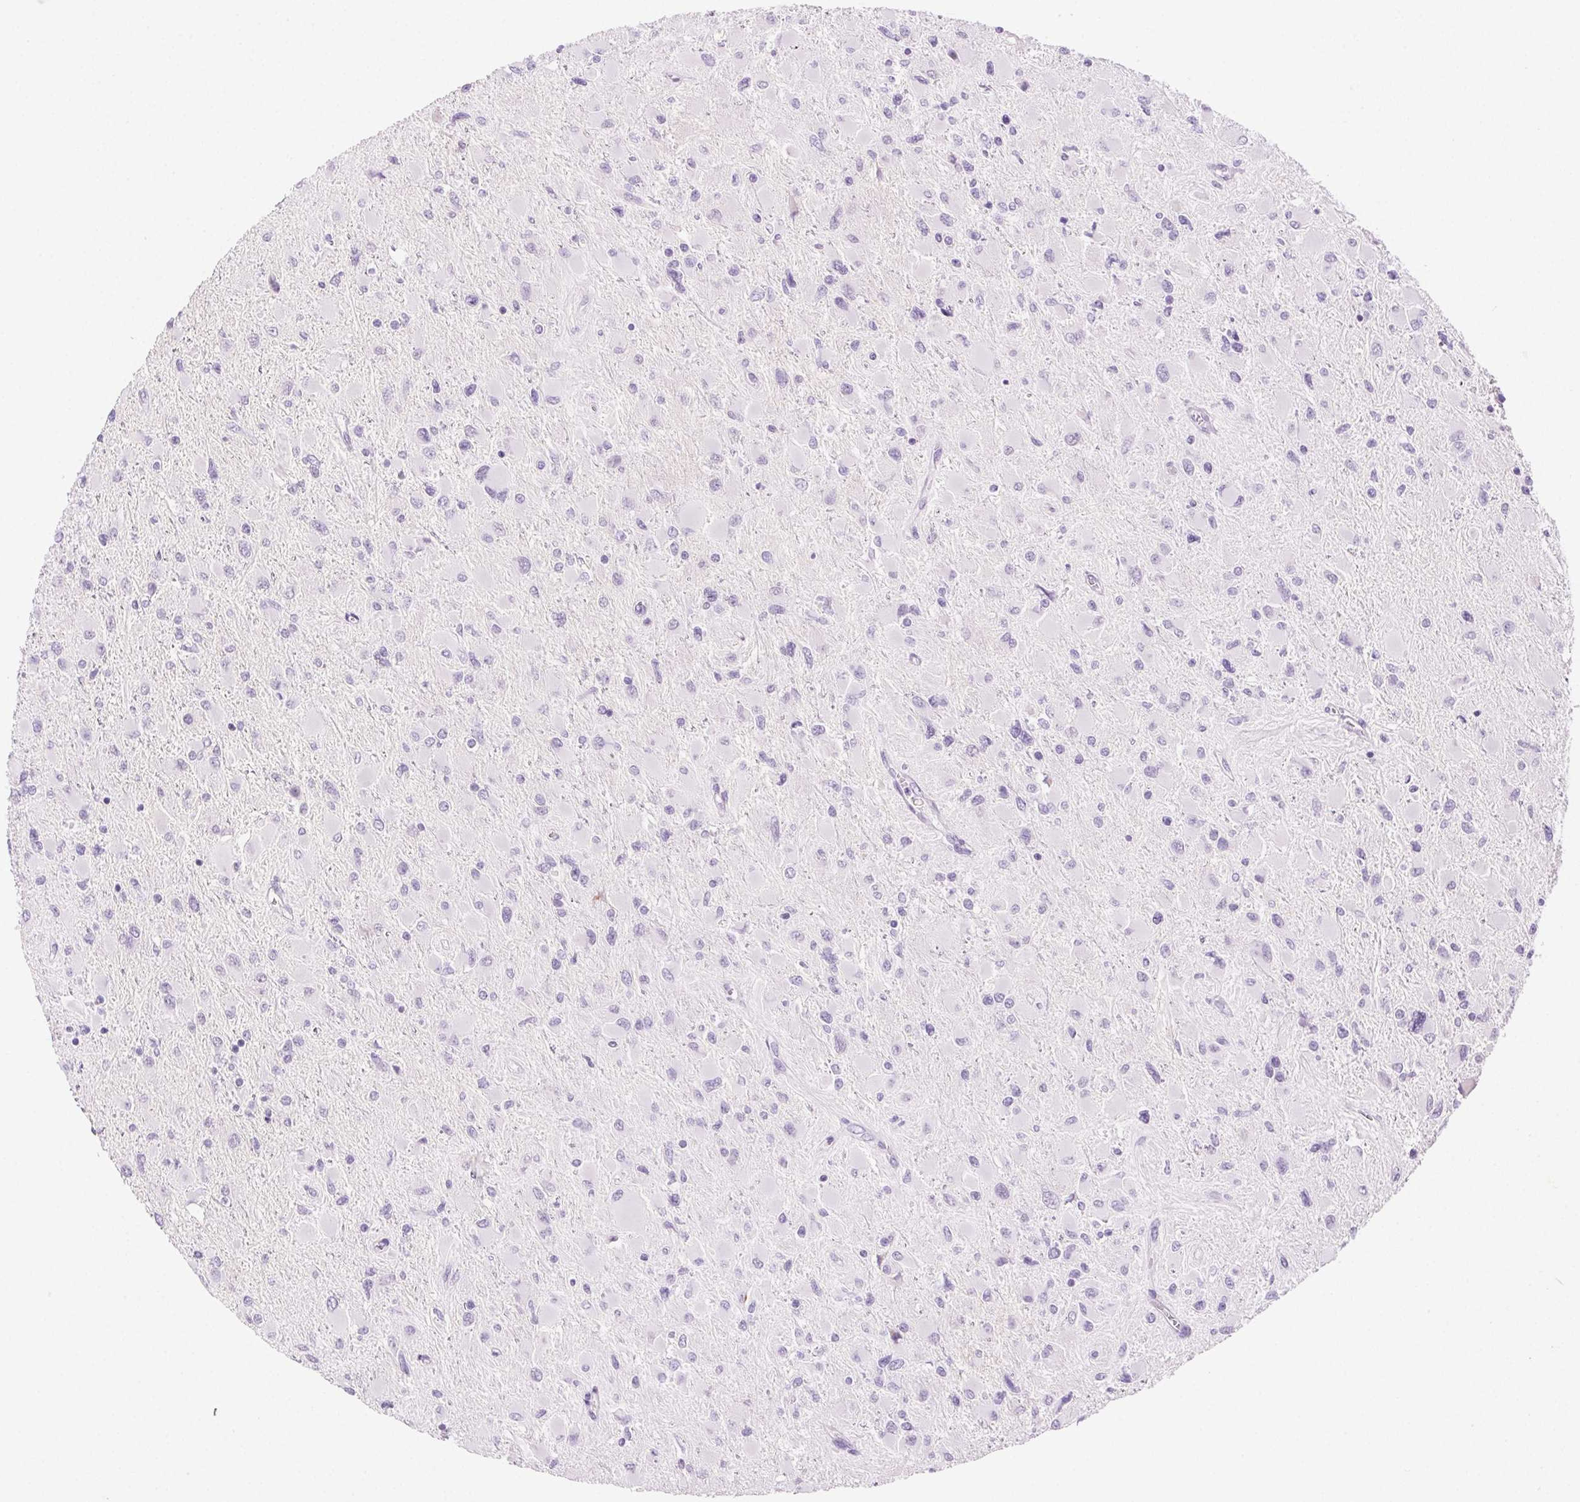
{"staining": {"intensity": "negative", "quantity": "none", "location": "none"}, "tissue": "glioma", "cell_type": "Tumor cells", "image_type": "cancer", "snomed": [{"axis": "morphology", "description": "Glioma, malignant, High grade"}, {"axis": "topography", "description": "Cerebral cortex"}], "caption": "High magnification brightfield microscopy of malignant glioma (high-grade) stained with DAB (brown) and counterstained with hematoxylin (blue): tumor cells show no significant expression.", "gene": "CLDN10", "patient": {"sex": "female", "age": 36}}